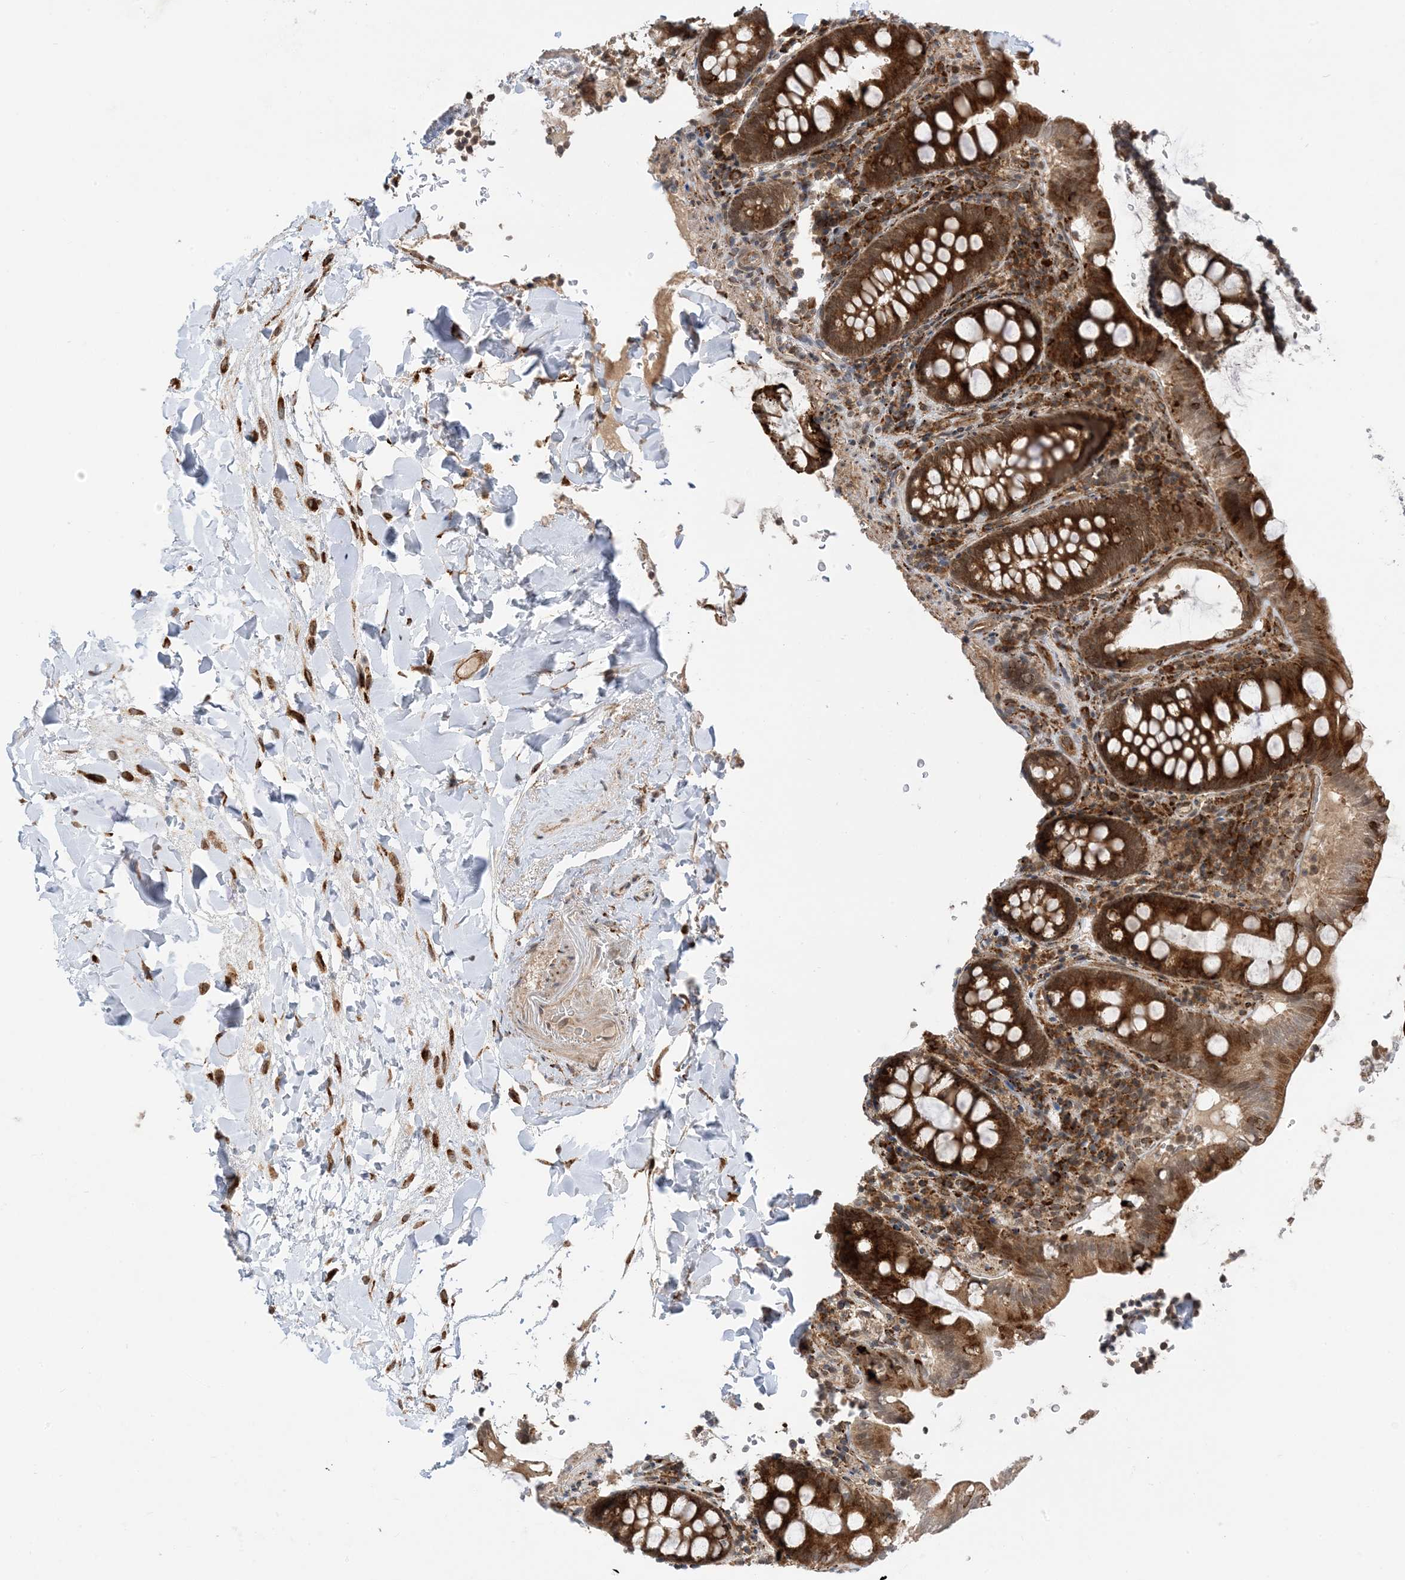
{"staining": {"intensity": "moderate", "quantity": ">75%", "location": "cytoplasmic/membranous"}, "tissue": "colon", "cell_type": "Endothelial cells", "image_type": "normal", "snomed": [{"axis": "morphology", "description": "Normal tissue, NOS"}, {"axis": "topography", "description": "Colon"}], "caption": "Immunohistochemistry histopathology image of normal colon: human colon stained using immunohistochemistry exhibits medium levels of moderate protein expression localized specifically in the cytoplasmic/membranous of endothelial cells, appearing as a cytoplasmic/membranous brown color.", "gene": "METTL21A", "patient": {"sex": "female", "age": 79}}